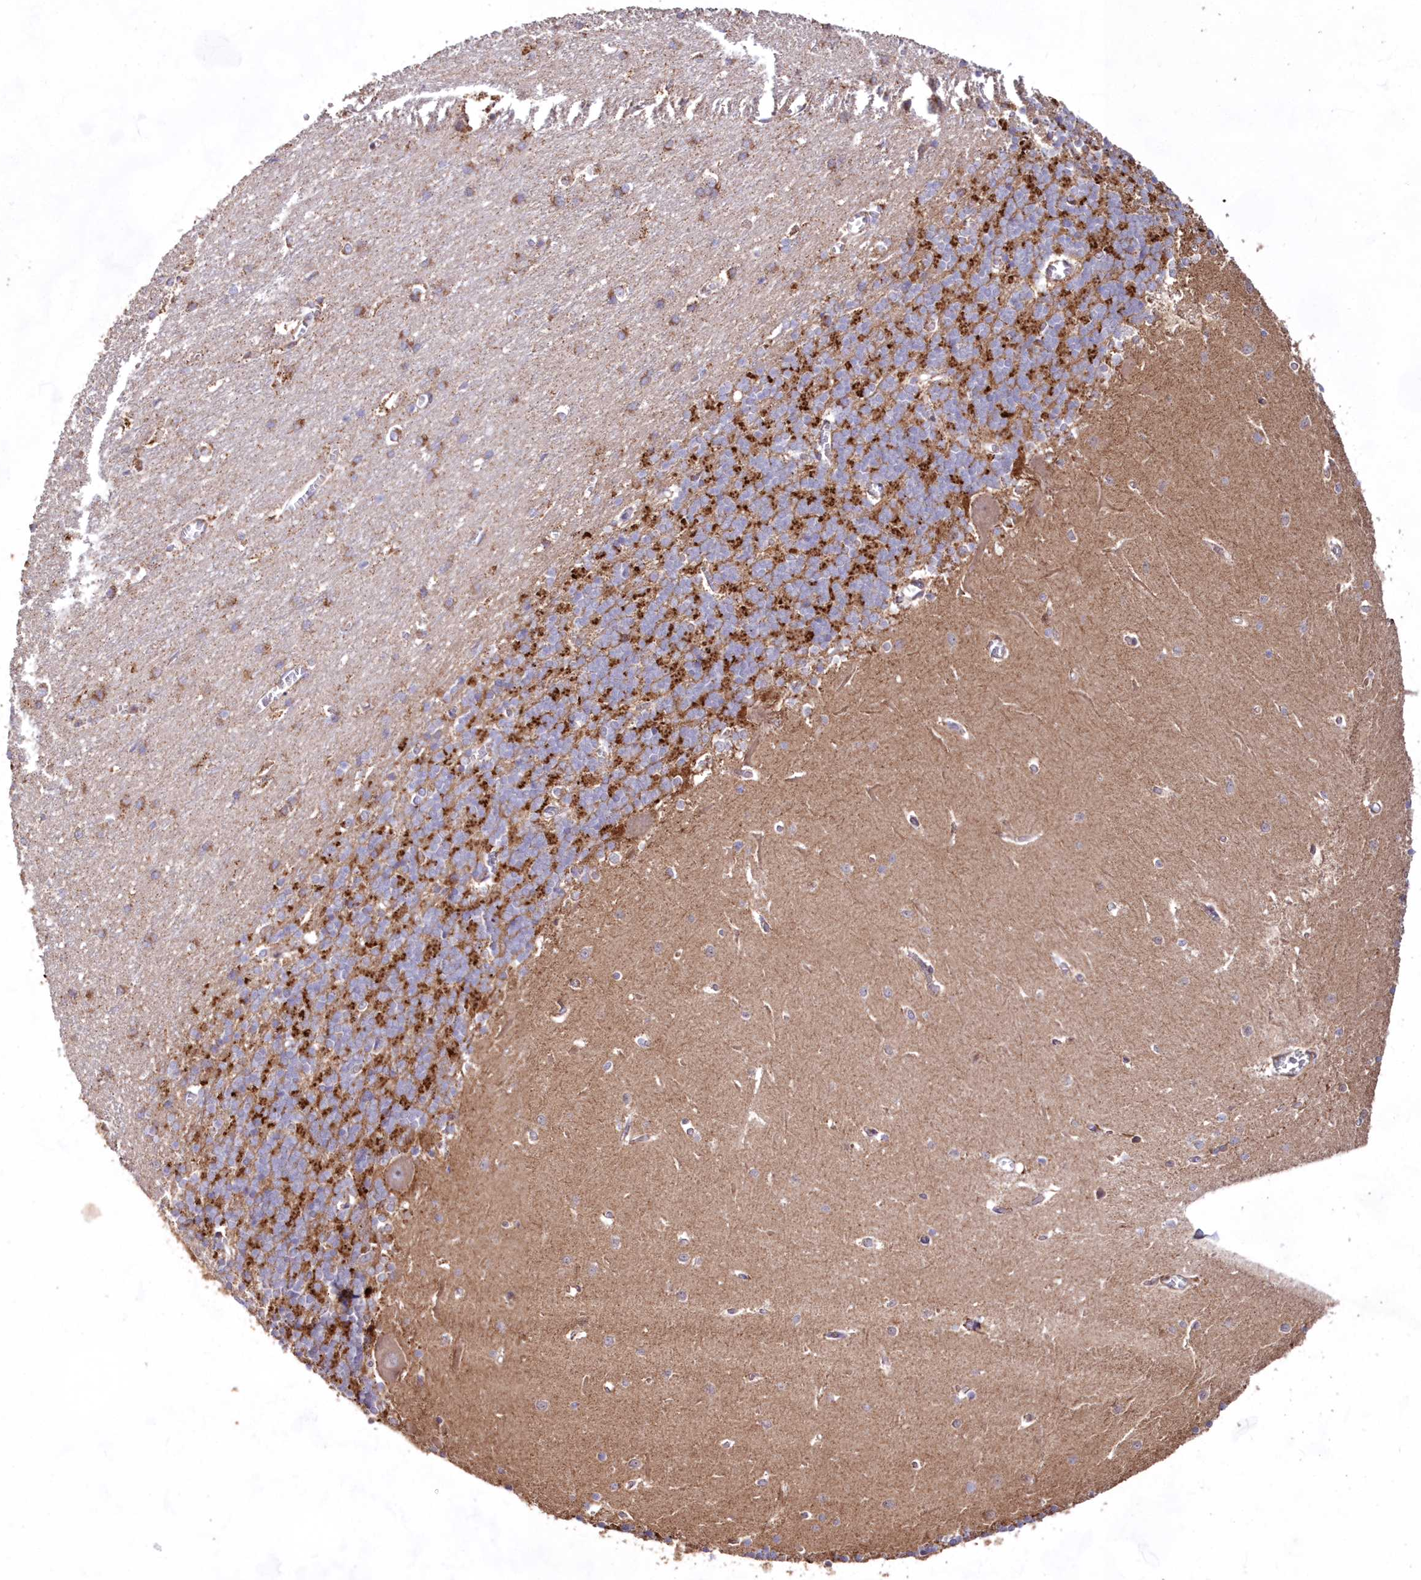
{"staining": {"intensity": "strong", "quantity": "25%-75%", "location": "cytoplasmic/membranous"}, "tissue": "cerebellum", "cell_type": "Cells in granular layer", "image_type": "normal", "snomed": [{"axis": "morphology", "description": "Normal tissue, NOS"}, {"axis": "topography", "description": "Cerebellum"}], "caption": "DAB immunohistochemical staining of unremarkable human cerebellum displays strong cytoplasmic/membranous protein positivity in about 25%-75% of cells in granular layer.", "gene": "HADHB", "patient": {"sex": "male", "age": 37}}